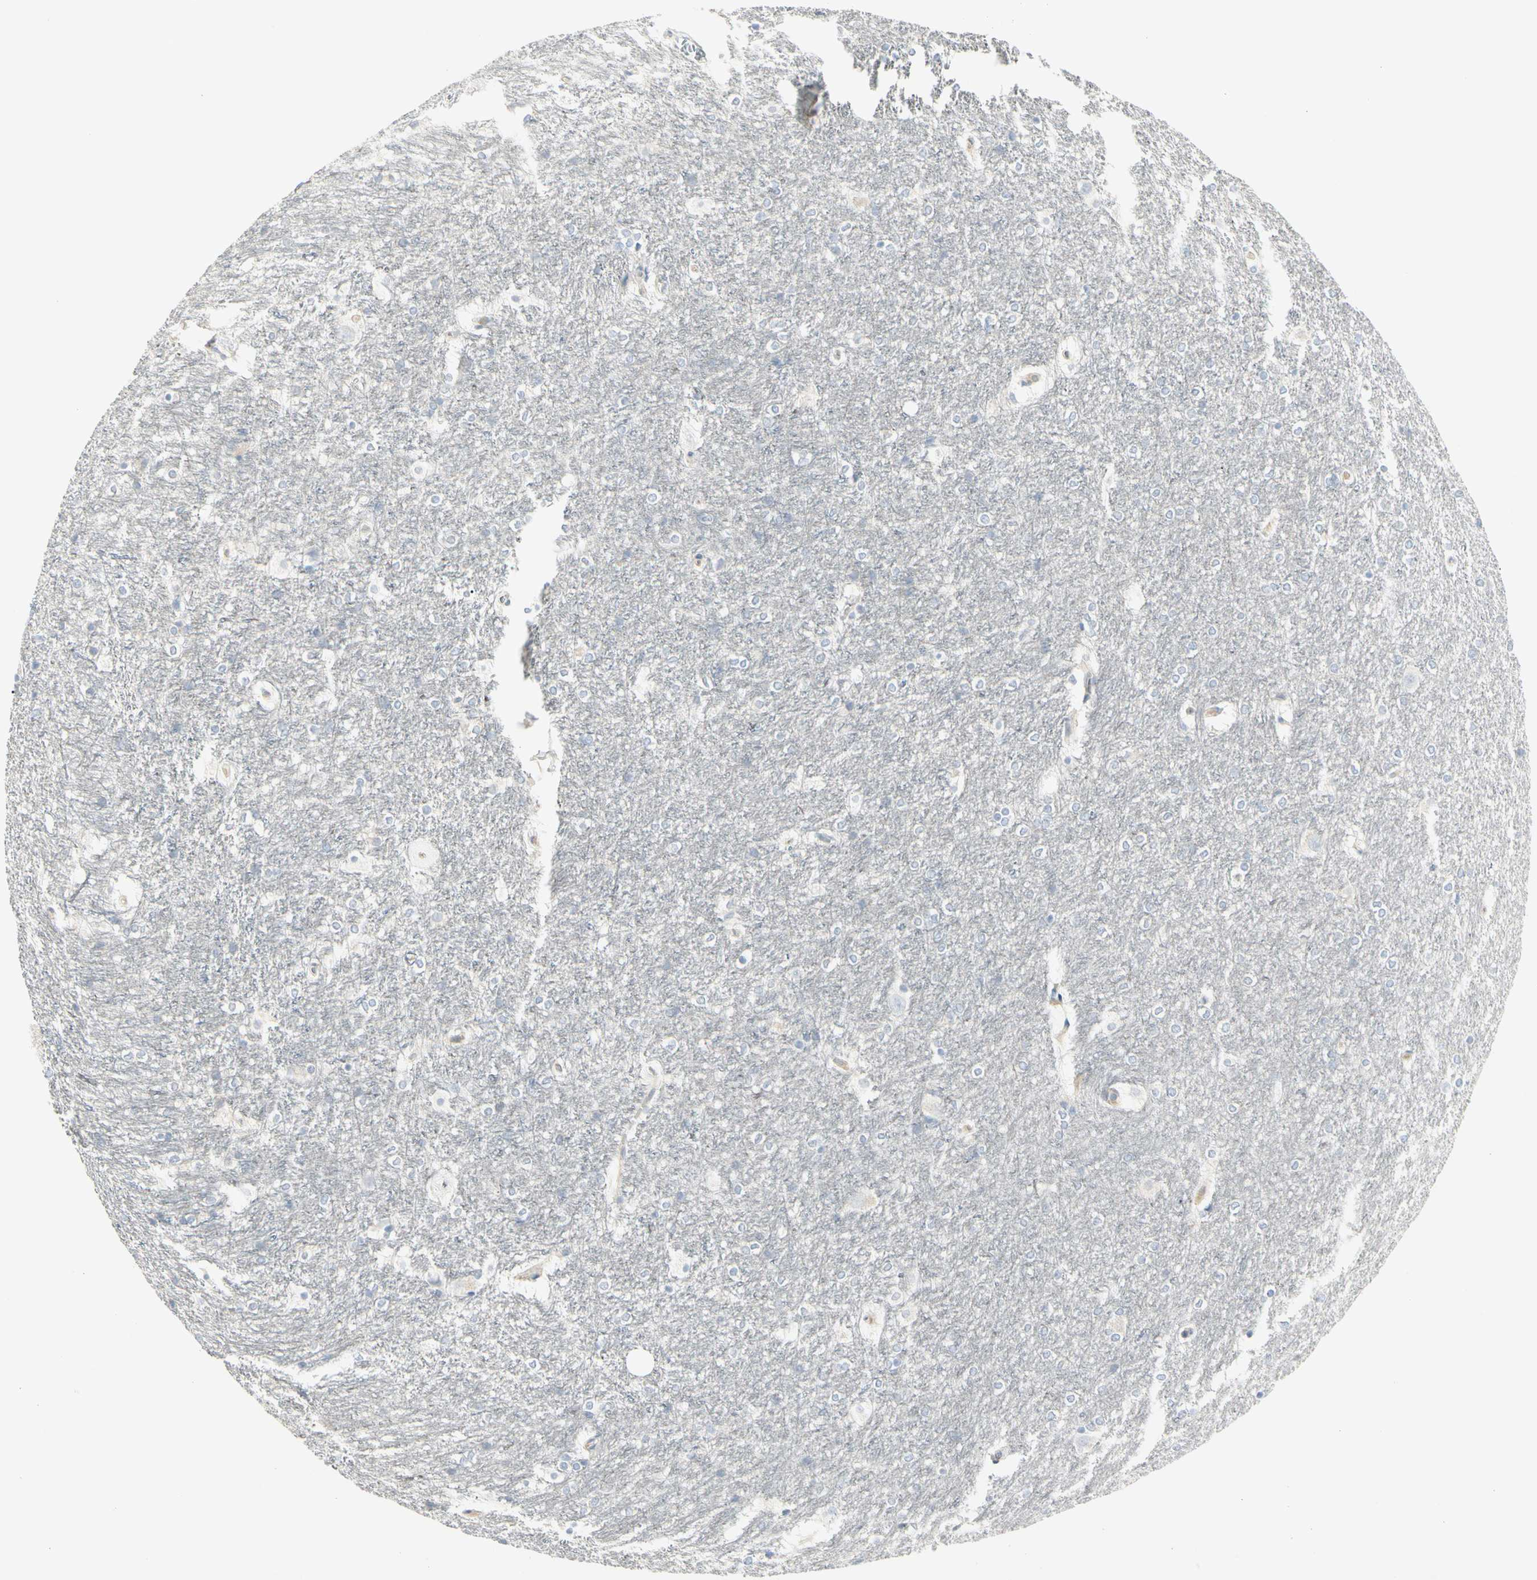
{"staining": {"intensity": "negative", "quantity": "none", "location": "none"}, "tissue": "hippocampus", "cell_type": "Glial cells", "image_type": "normal", "snomed": [{"axis": "morphology", "description": "Normal tissue, NOS"}, {"axis": "topography", "description": "Hippocampus"}], "caption": "Protein analysis of unremarkable hippocampus demonstrates no significant positivity in glial cells.", "gene": "NFKB2", "patient": {"sex": "female", "age": 19}}